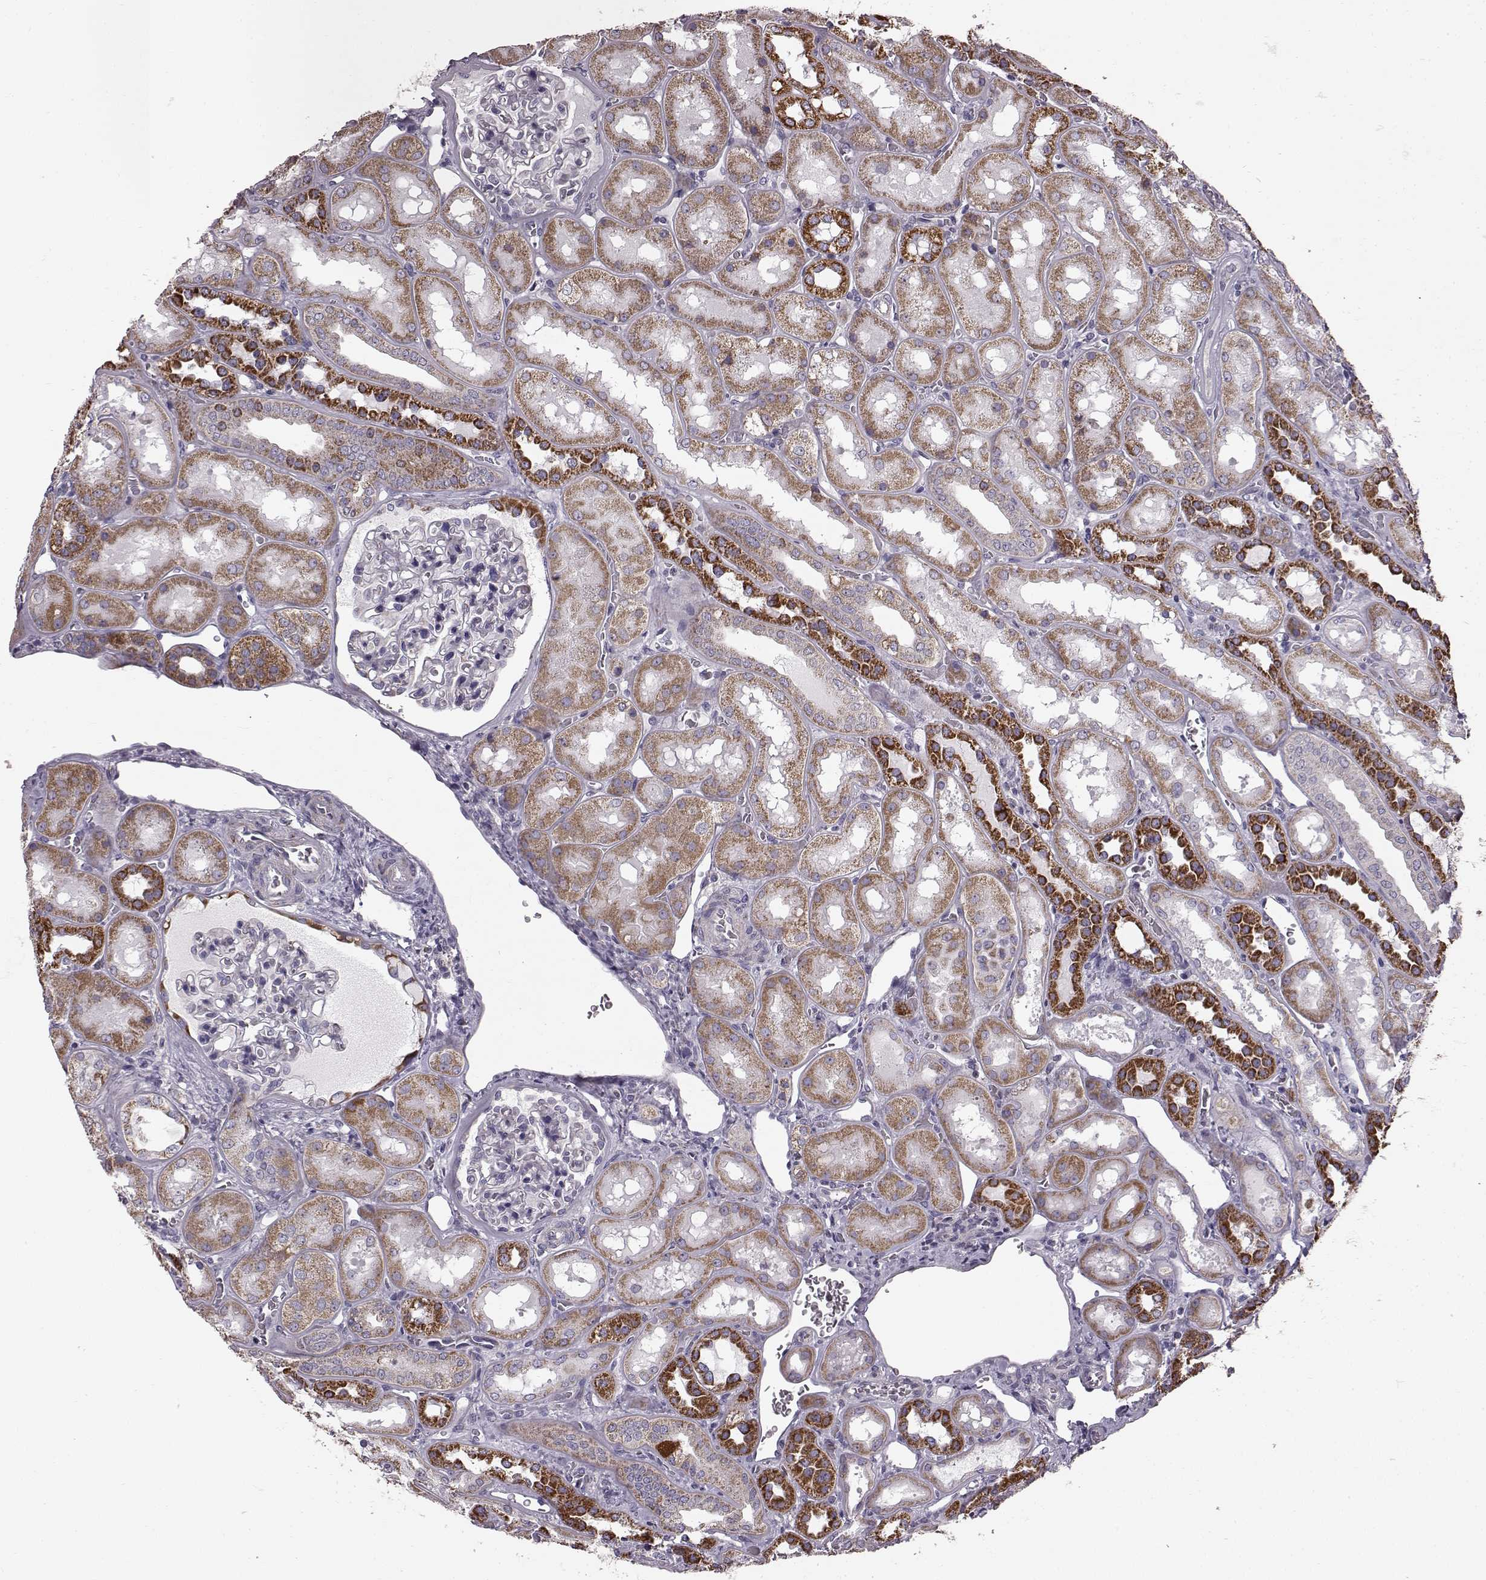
{"staining": {"intensity": "negative", "quantity": "none", "location": "none"}, "tissue": "kidney", "cell_type": "Cells in glomeruli", "image_type": "normal", "snomed": [{"axis": "morphology", "description": "Normal tissue, NOS"}, {"axis": "topography", "description": "Kidney"}], "caption": "This micrograph is of unremarkable kidney stained with immunohistochemistry (IHC) to label a protein in brown with the nuclei are counter-stained blue. There is no expression in cells in glomeruli. (DAB IHC, high magnification).", "gene": "FAM8A1", "patient": {"sex": "male", "age": 73}}